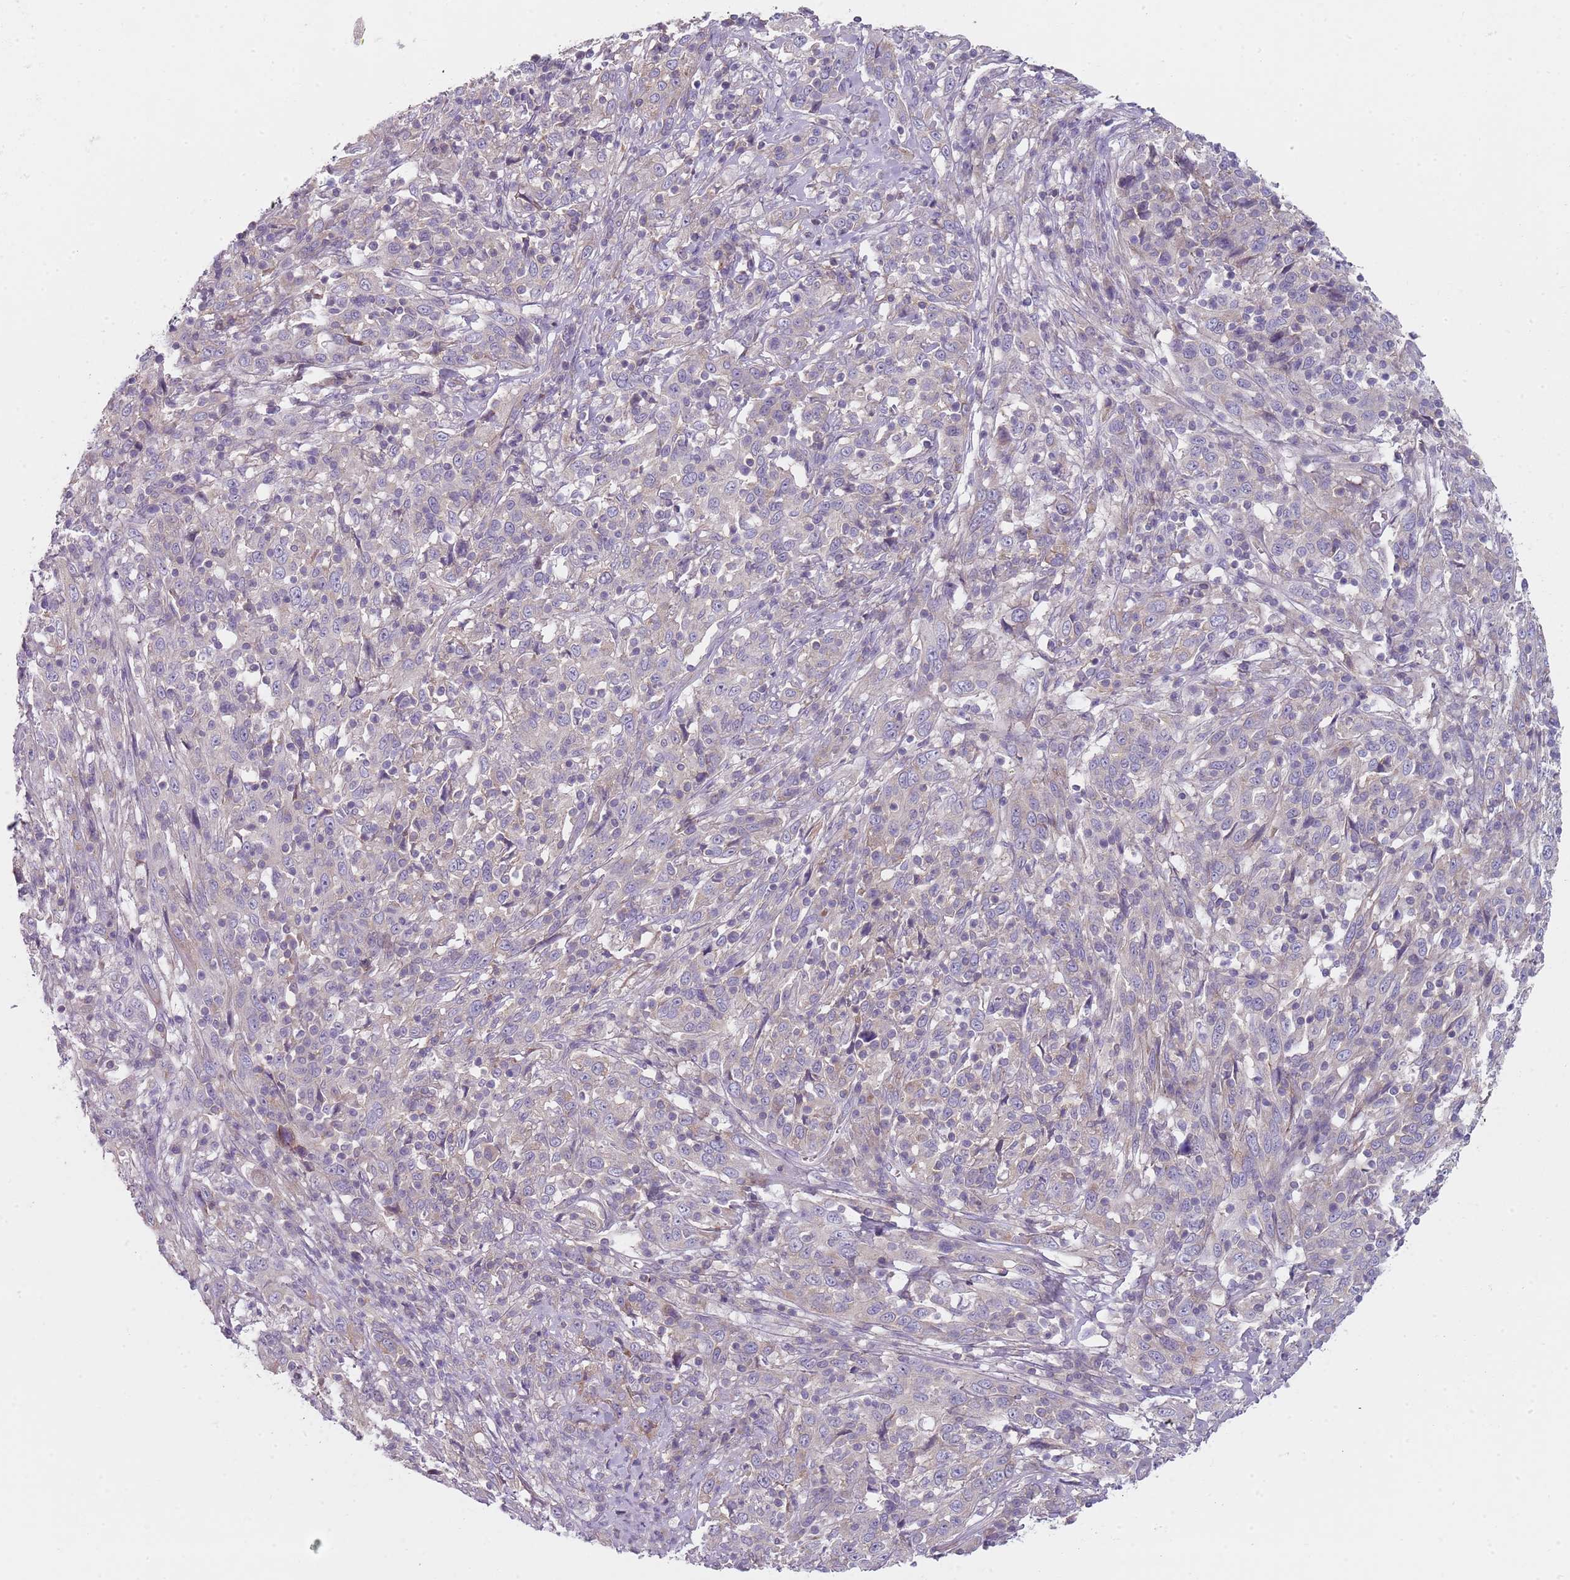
{"staining": {"intensity": "weak", "quantity": "<25%", "location": "cytoplasmic/membranous"}, "tissue": "cervical cancer", "cell_type": "Tumor cells", "image_type": "cancer", "snomed": [{"axis": "morphology", "description": "Squamous cell carcinoma, NOS"}, {"axis": "topography", "description": "Cervix"}], "caption": "This is a image of IHC staining of cervical cancer (squamous cell carcinoma), which shows no positivity in tumor cells.", "gene": "SLC26A6", "patient": {"sex": "female", "age": 46}}